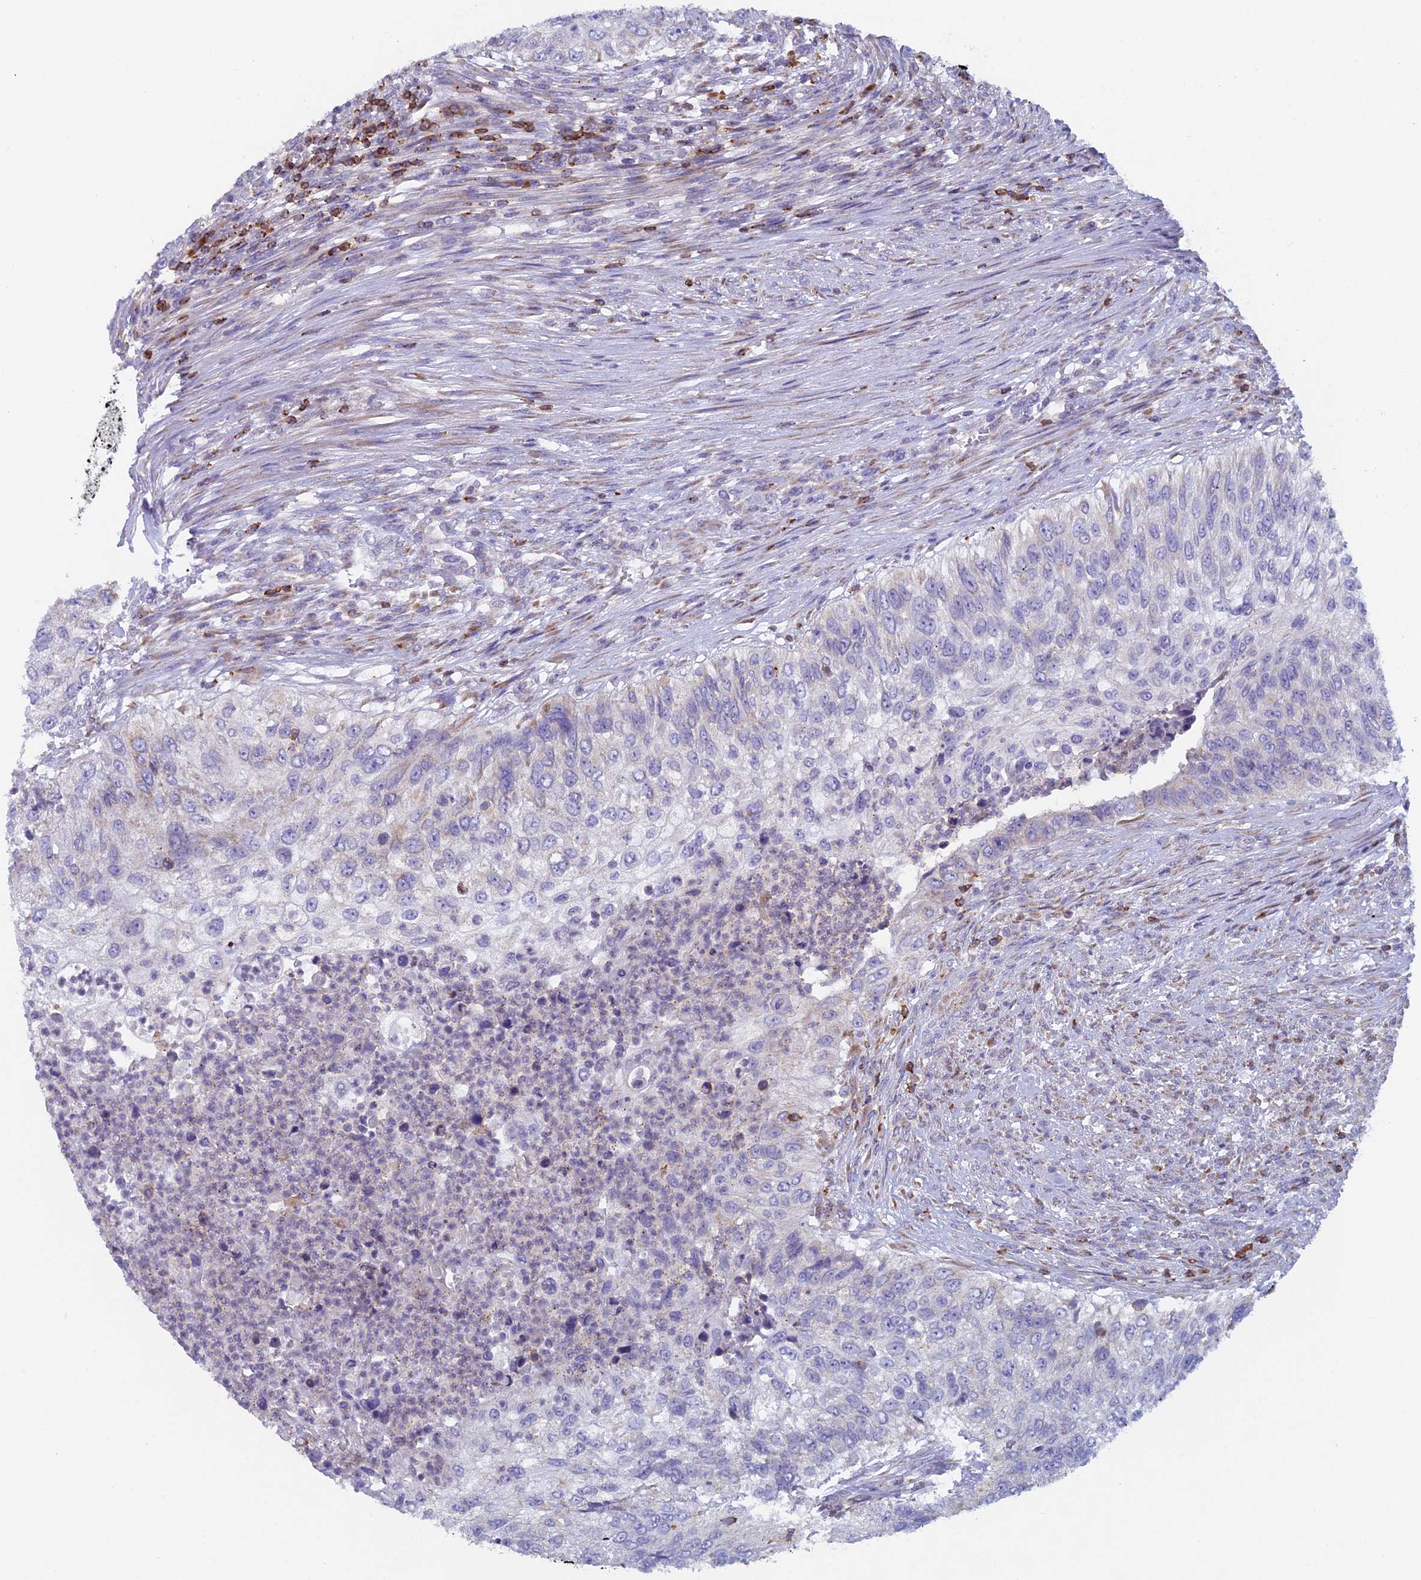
{"staining": {"intensity": "negative", "quantity": "none", "location": "none"}, "tissue": "urothelial cancer", "cell_type": "Tumor cells", "image_type": "cancer", "snomed": [{"axis": "morphology", "description": "Urothelial carcinoma, High grade"}, {"axis": "topography", "description": "Urinary bladder"}], "caption": "IHC of human high-grade urothelial carcinoma exhibits no expression in tumor cells. The staining was performed using DAB (3,3'-diaminobenzidine) to visualize the protein expression in brown, while the nuclei were stained in blue with hematoxylin (Magnification: 20x).", "gene": "ABI3BP", "patient": {"sex": "female", "age": 60}}